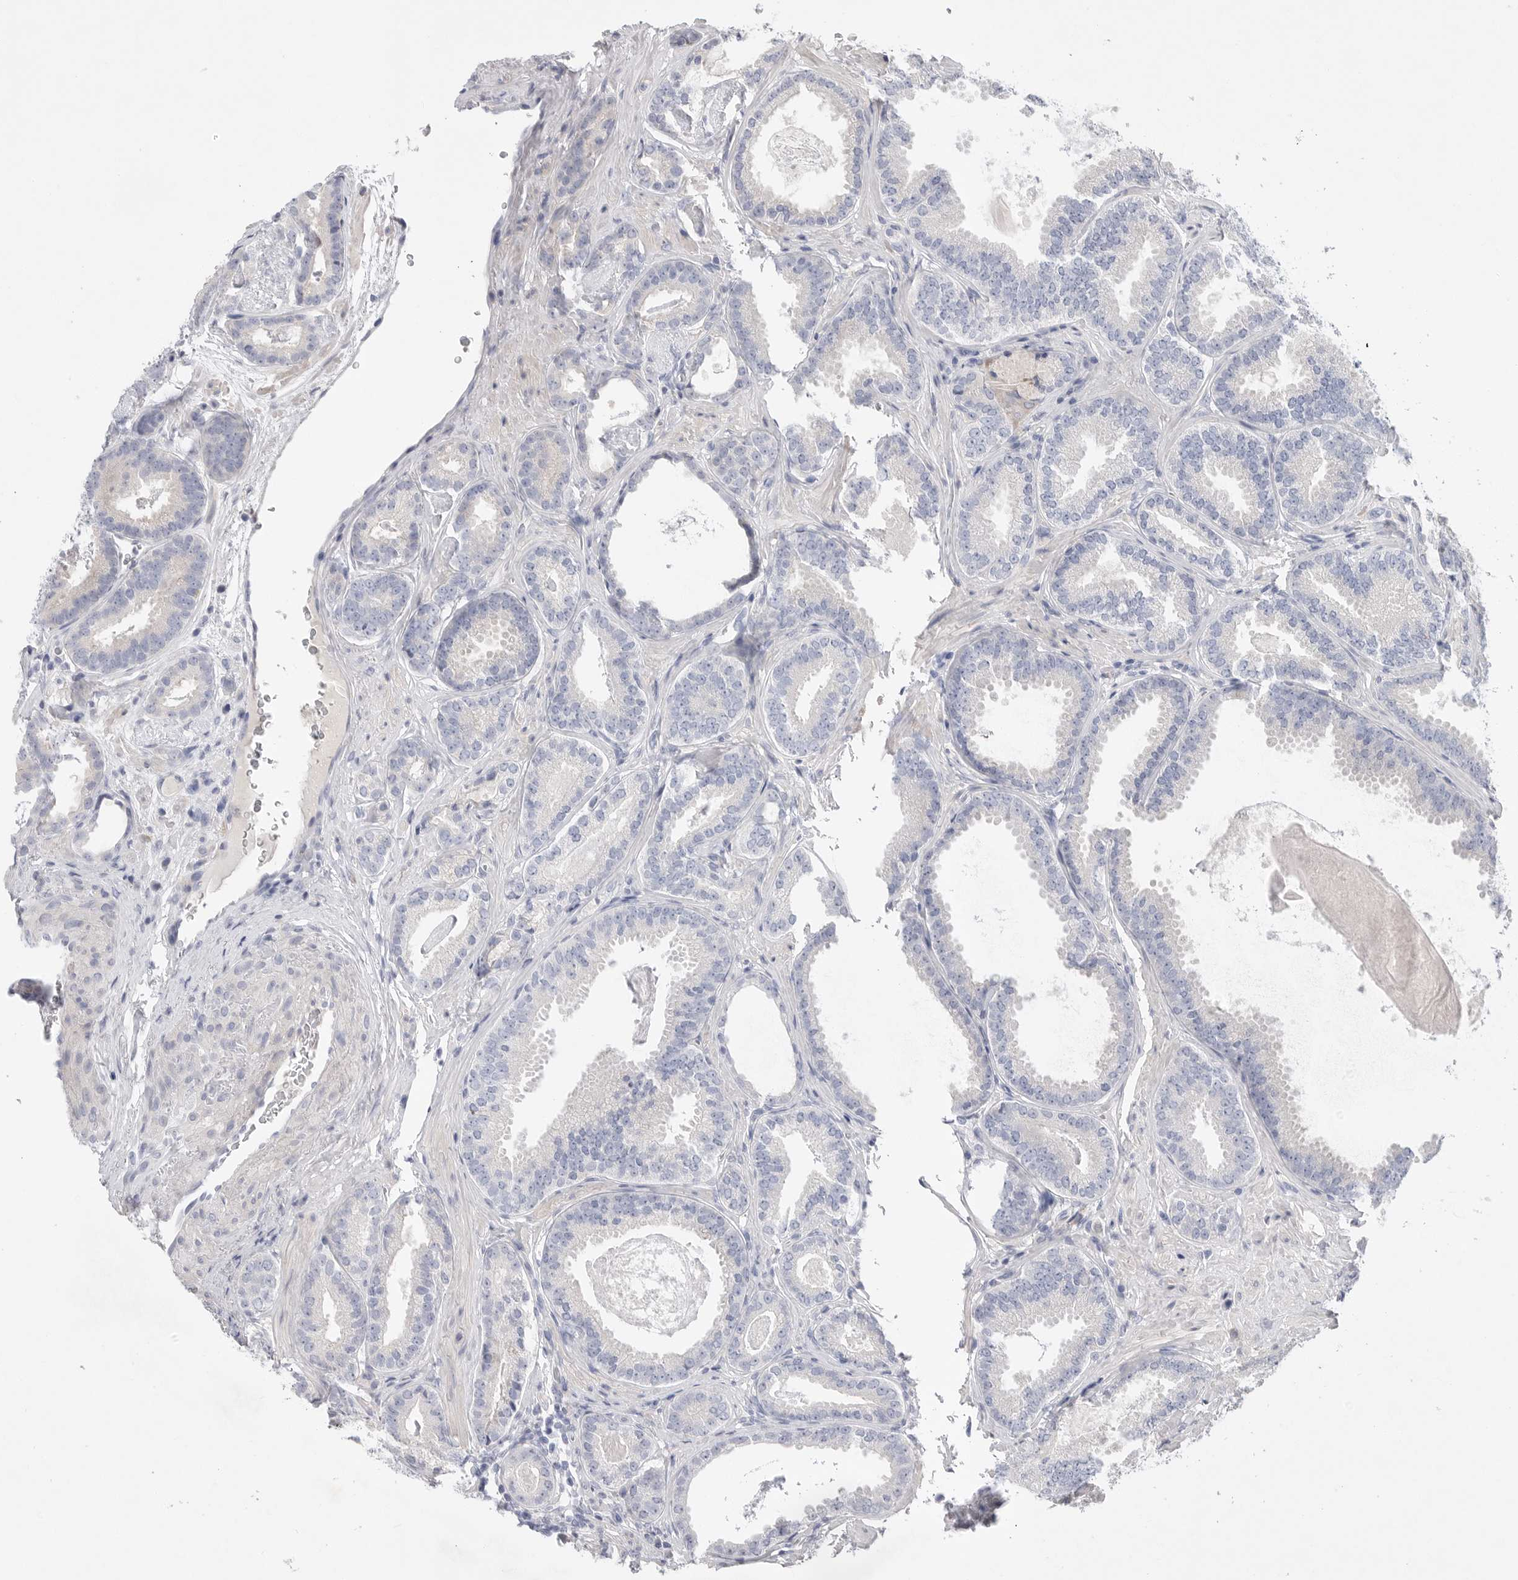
{"staining": {"intensity": "negative", "quantity": "none", "location": "none"}, "tissue": "prostate cancer", "cell_type": "Tumor cells", "image_type": "cancer", "snomed": [{"axis": "morphology", "description": "Adenocarcinoma, Low grade"}, {"axis": "topography", "description": "Prostate"}], "caption": "Tumor cells are negative for protein expression in human prostate adenocarcinoma (low-grade).", "gene": "CAMK2B", "patient": {"sex": "male", "age": 71}}